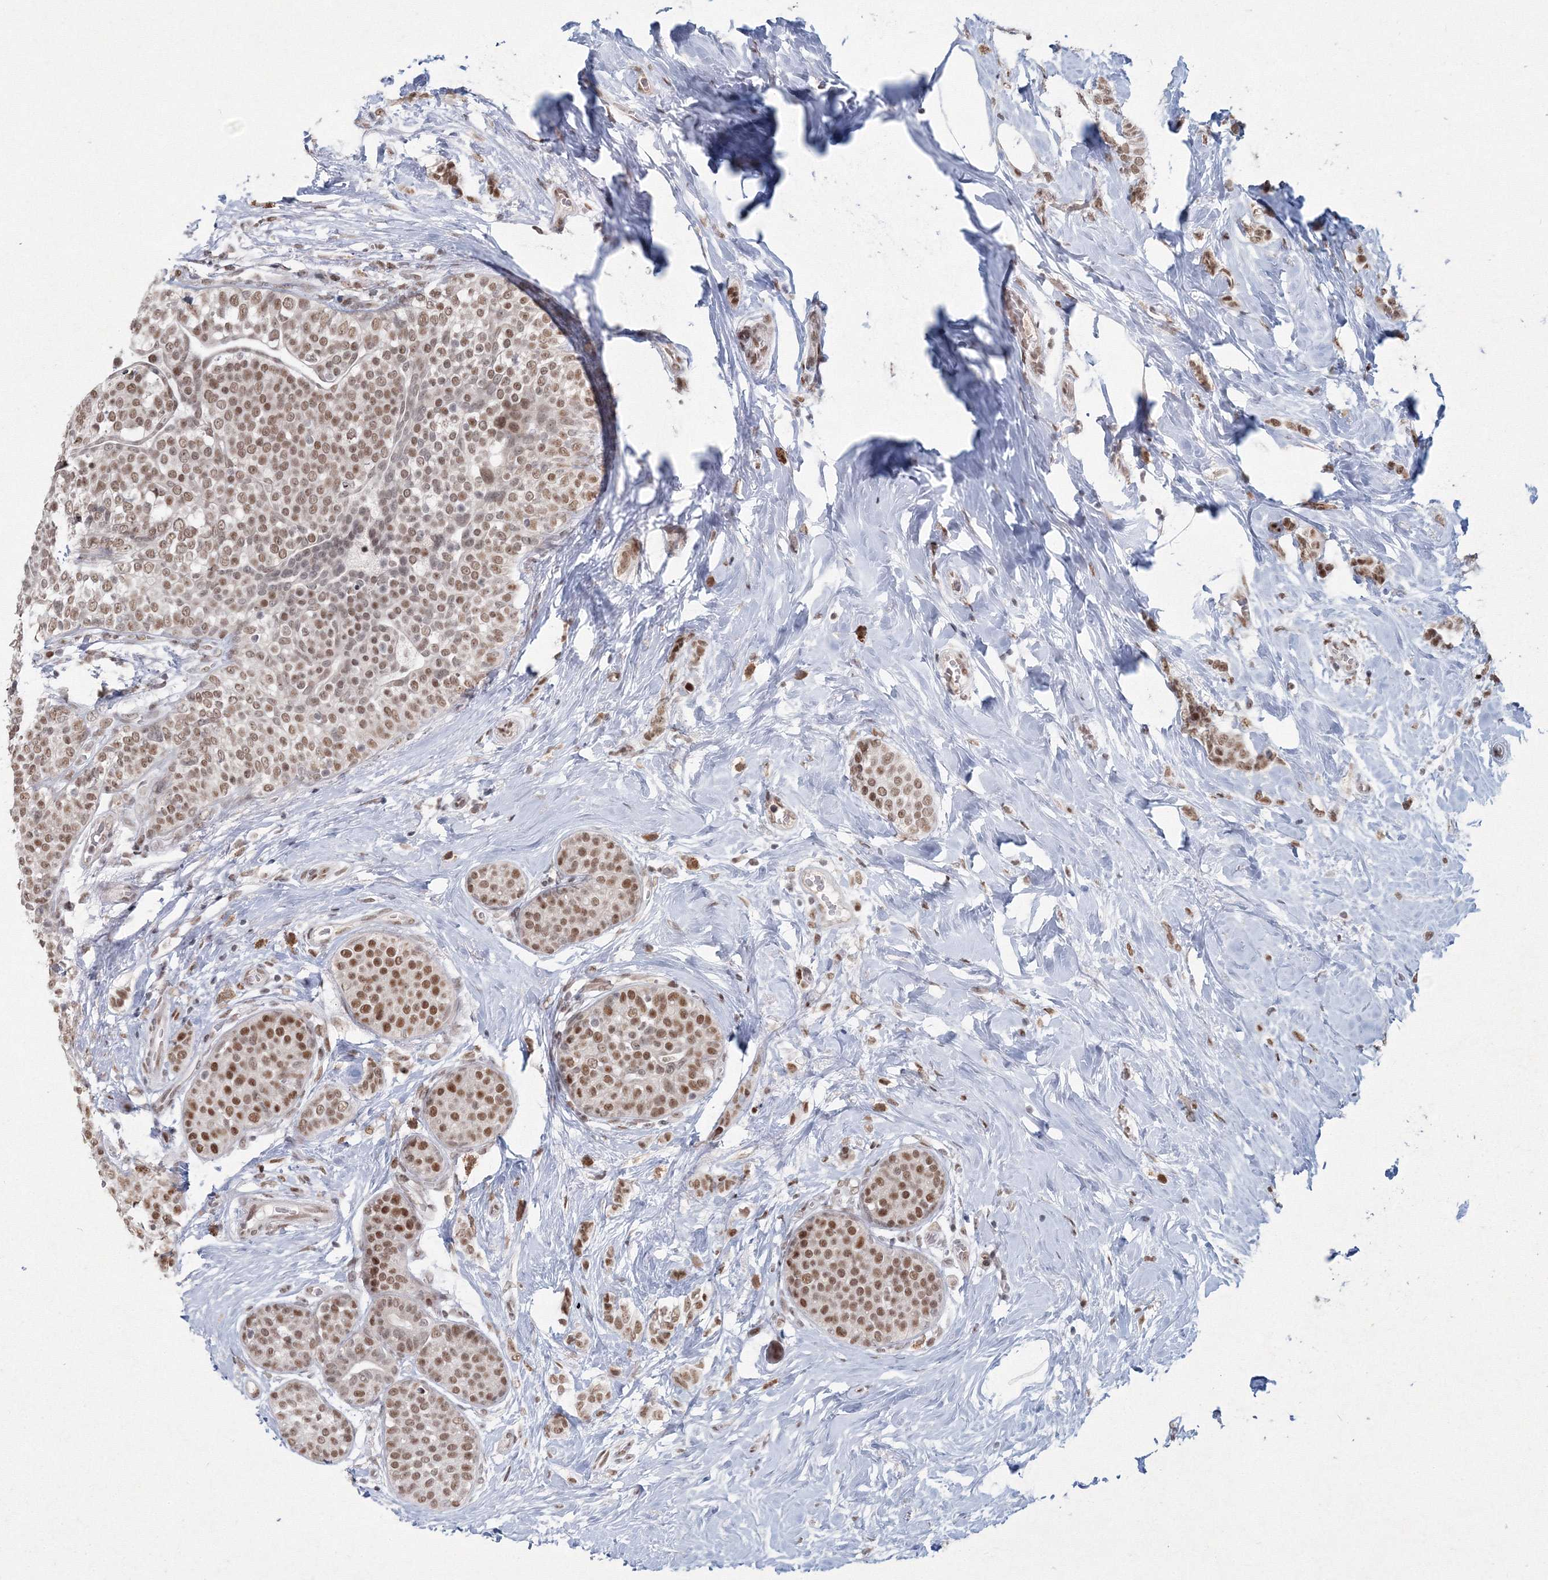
{"staining": {"intensity": "moderate", "quantity": ">75%", "location": "nuclear"}, "tissue": "breast cancer", "cell_type": "Tumor cells", "image_type": "cancer", "snomed": [{"axis": "morphology", "description": "Lobular carcinoma, in situ"}, {"axis": "morphology", "description": "Lobular carcinoma"}, {"axis": "topography", "description": "Breast"}], "caption": "Breast lobular carcinoma tissue exhibits moderate nuclear staining in about >75% of tumor cells, visualized by immunohistochemistry. The protein is stained brown, and the nuclei are stained in blue (DAB IHC with brightfield microscopy, high magnification).", "gene": "C3orf33", "patient": {"sex": "female", "age": 41}}